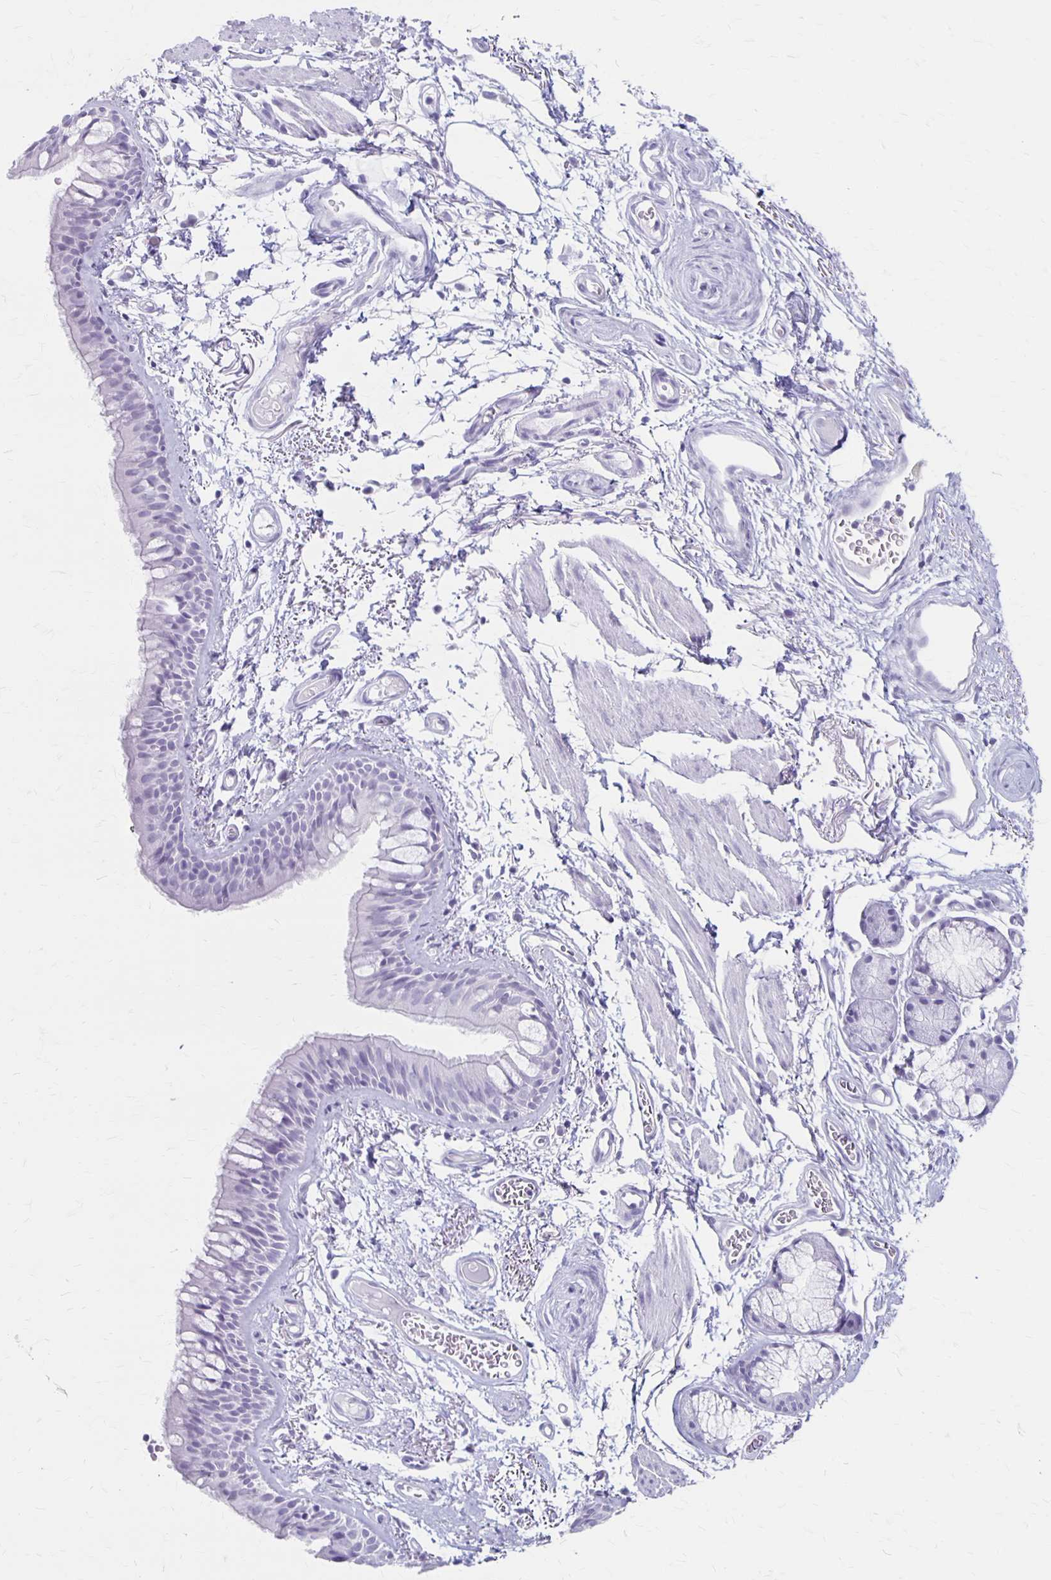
{"staining": {"intensity": "negative", "quantity": "none", "location": "none"}, "tissue": "bronchus", "cell_type": "Respiratory epithelial cells", "image_type": "normal", "snomed": [{"axis": "morphology", "description": "Normal tissue, NOS"}, {"axis": "topography", "description": "Cartilage tissue"}, {"axis": "topography", "description": "Bronchus"}], "caption": "This is an immunohistochemistry (IHC) histopathology image of benign human bronchus. There is no staining in respiratory epithelial cells.", "gene": "MAGEC2", "patient": {"sex": "female", "age": 79}}